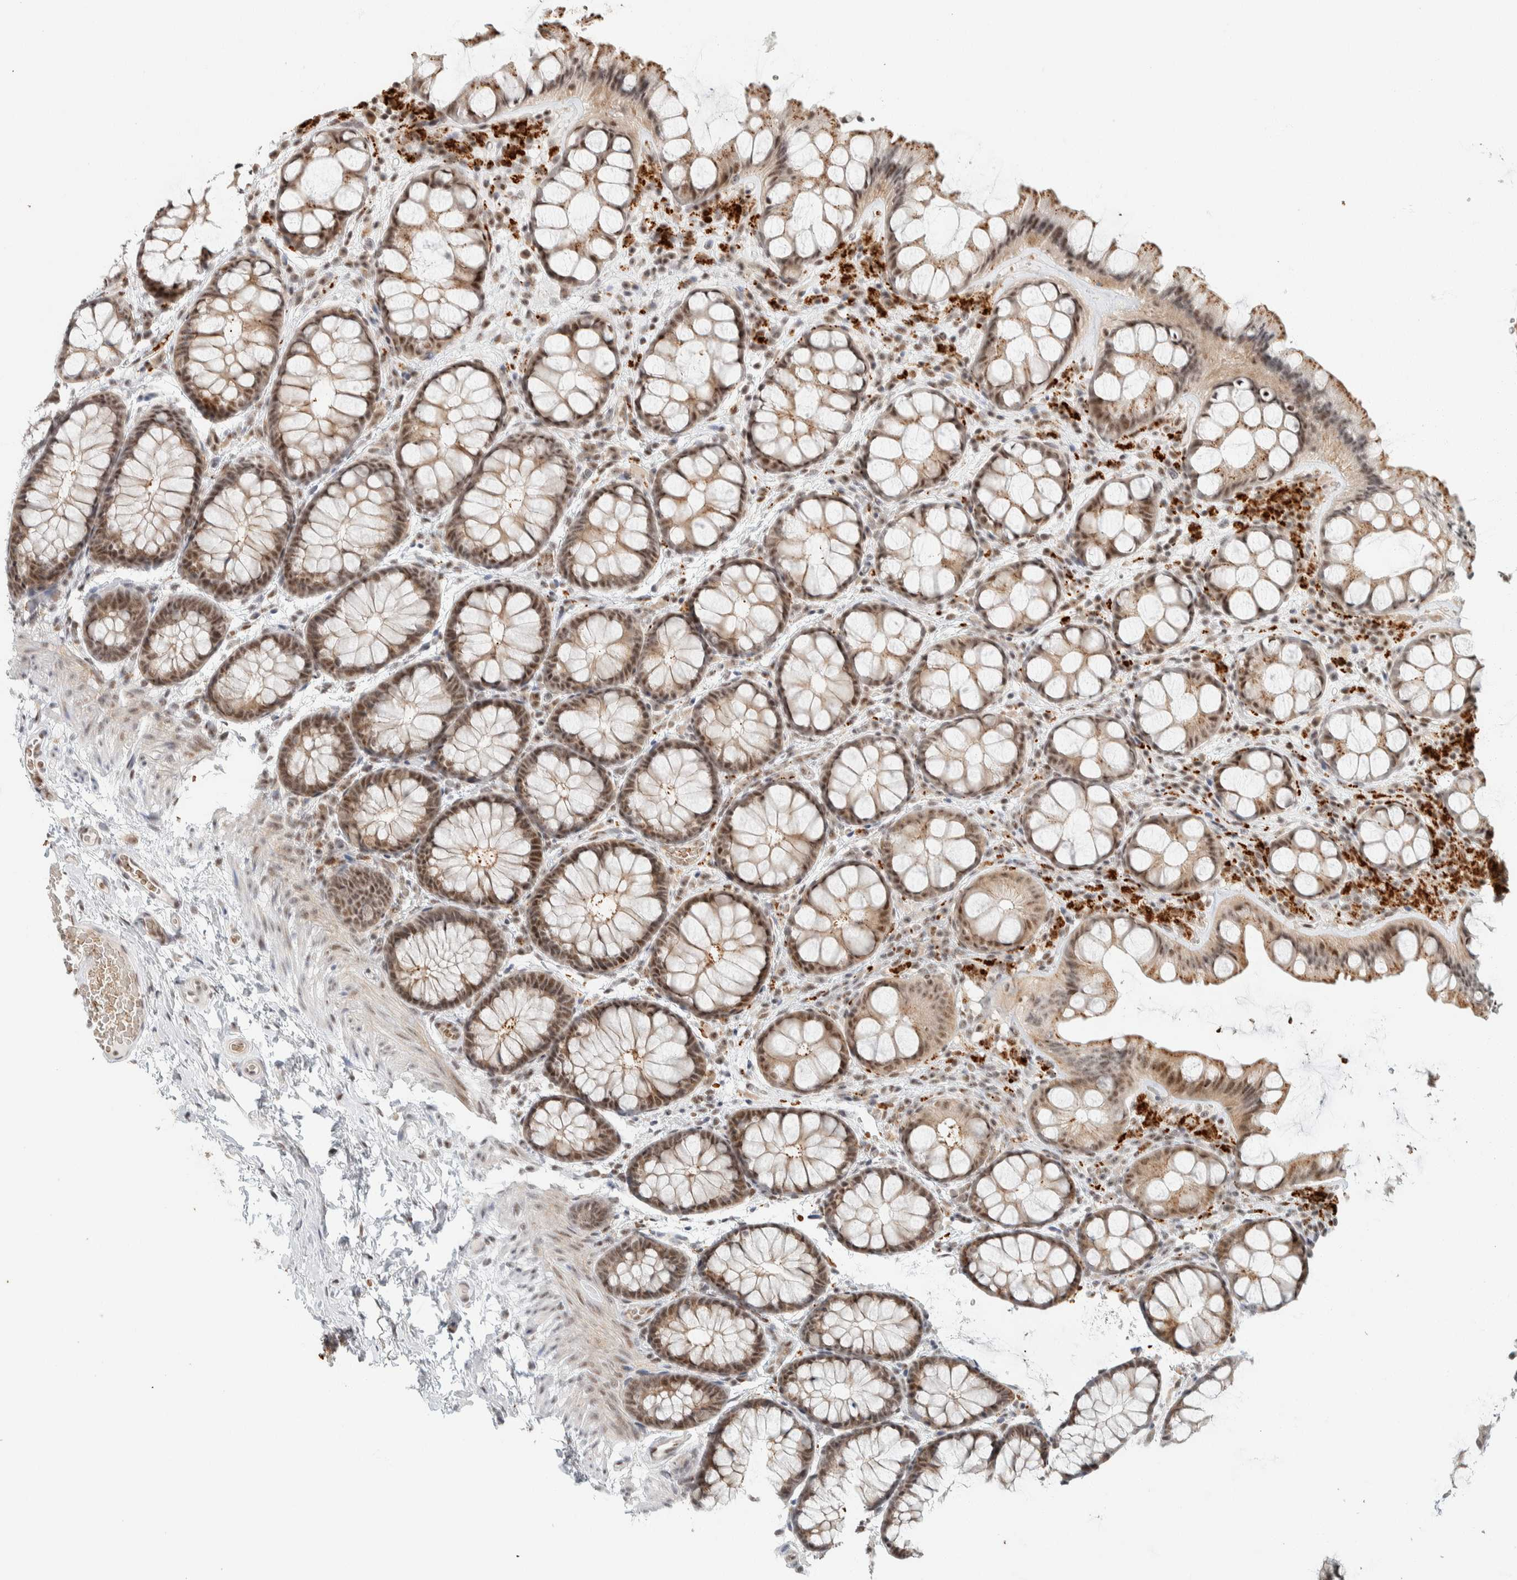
{"staining": {"intensity": "weak", "quantity": ">75%", "location": "cytoplasmic/membranous,nuclear"}, "tissue": "colon", "cell_type": "Endothelial cells", "image_type": "normal", "snomed": [{"axis": "morphology", "description": "Normal tissue, NOS"}, {"axis": "topography", "description": "Colon"}], "caption": "A brown stain labels weak cytoplasmic/membranous,nuclear expression of a protein in endothelial cells of normal colon. The protein of interest is shown in brown color, while the nuclei are stained blue.", "gene": "ZBTB2", "patient": {"sex": "male", "age": 47}}